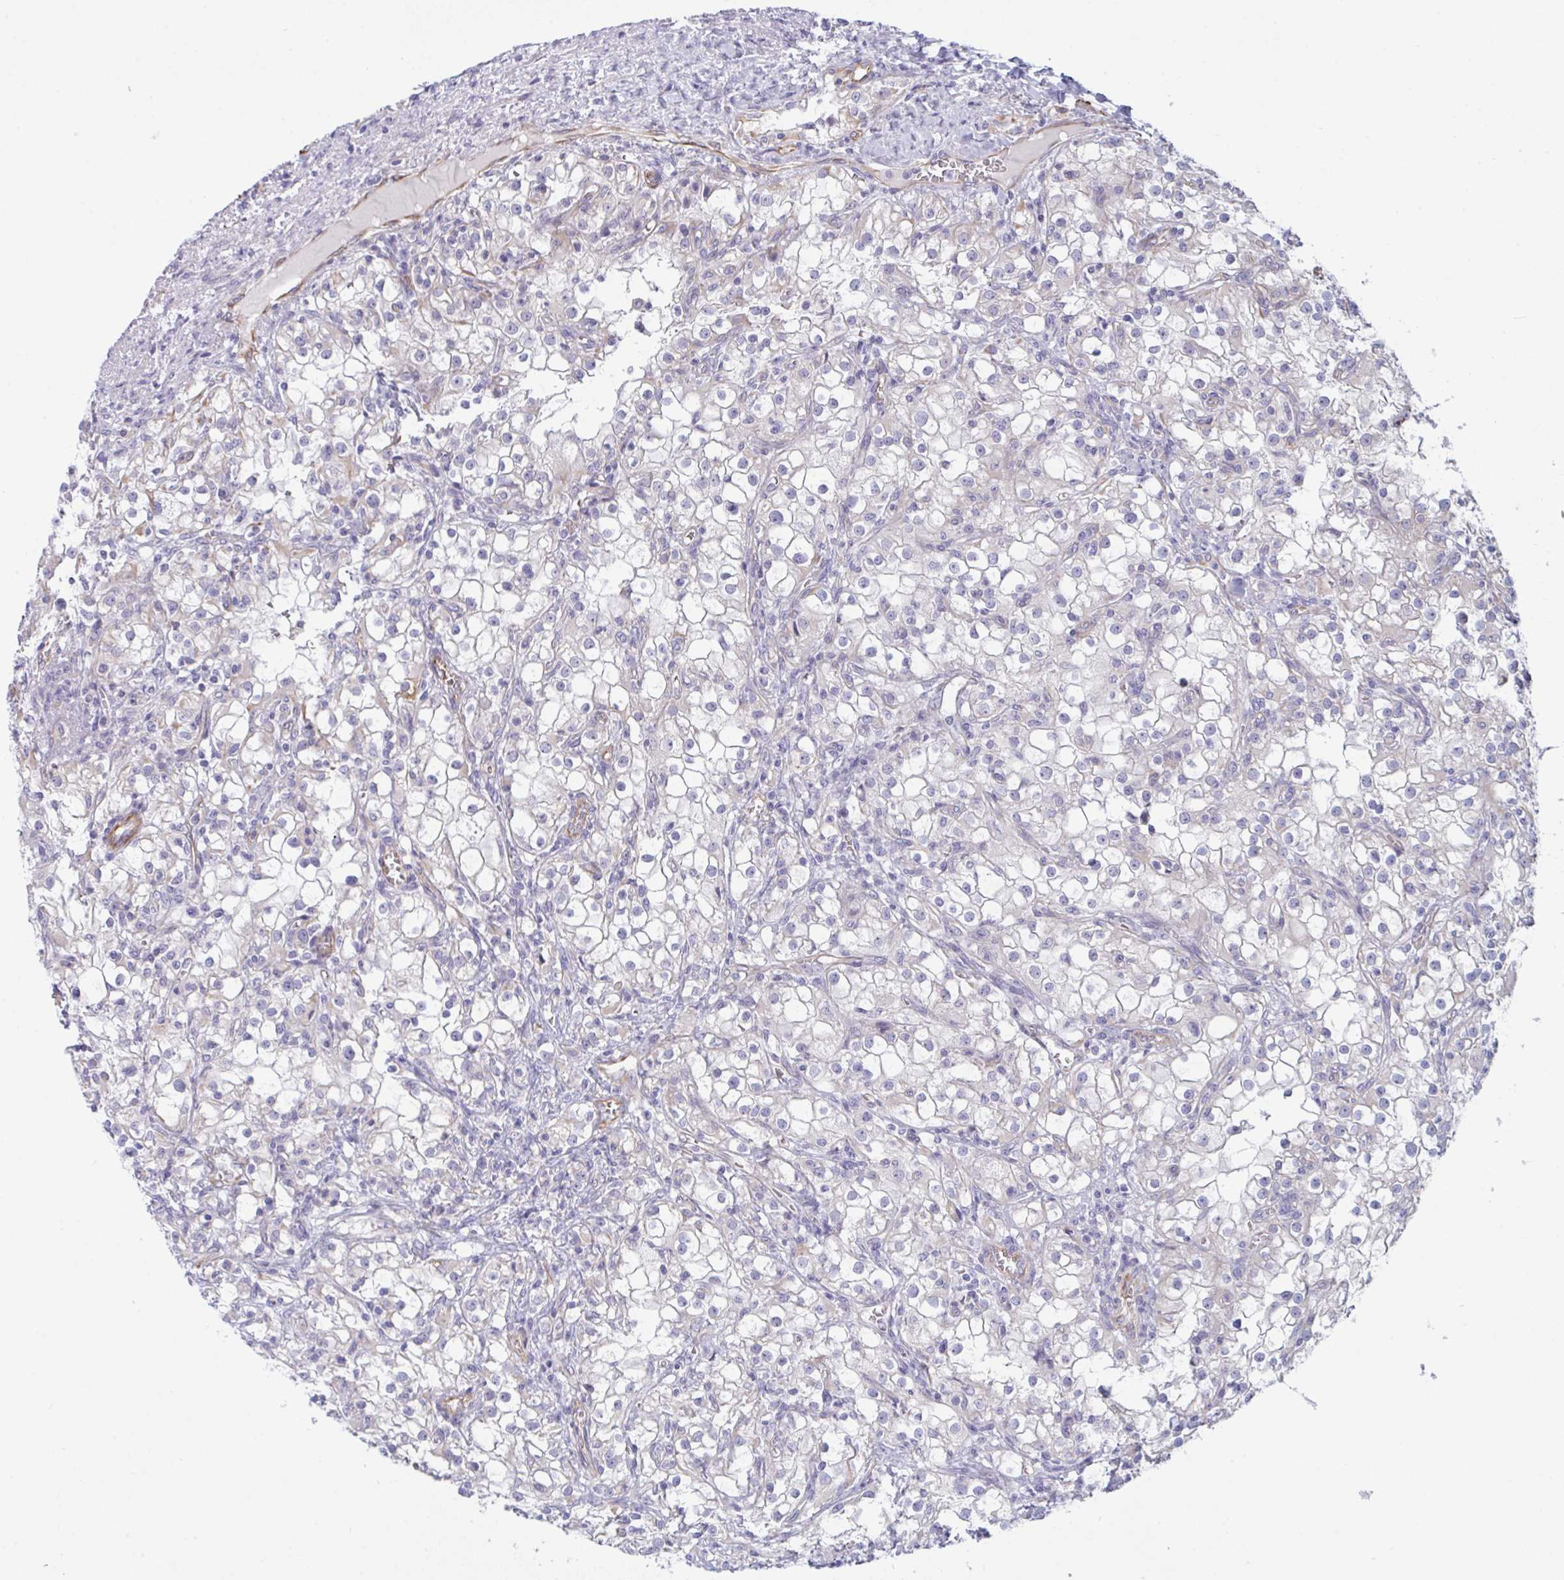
{"staining": {"intensity": "negative", "quantity": "none", "location": "none"}, "tissue": "renal cancer", "cell_type": "Tumor cells", "image_type": "cancer", "snomed": [{"axis": "morphology", "description": "Adenocarcinoma, NOS"}, {"axis": "topography", "description": "Kidney"}], "caption": "IHC histopathology image of neoplastic tissue: renal cancer (adenocarcinoma) stained with DAB (3,3'-diaminobenzidine) exhibits no significant protein positivity in tumor cells. (DAB immunohistochemistry visualized using brightfield microscopy, high magnification).", "gene": "DCBLD1", "patient": {"sex": "female", "age": 74}}